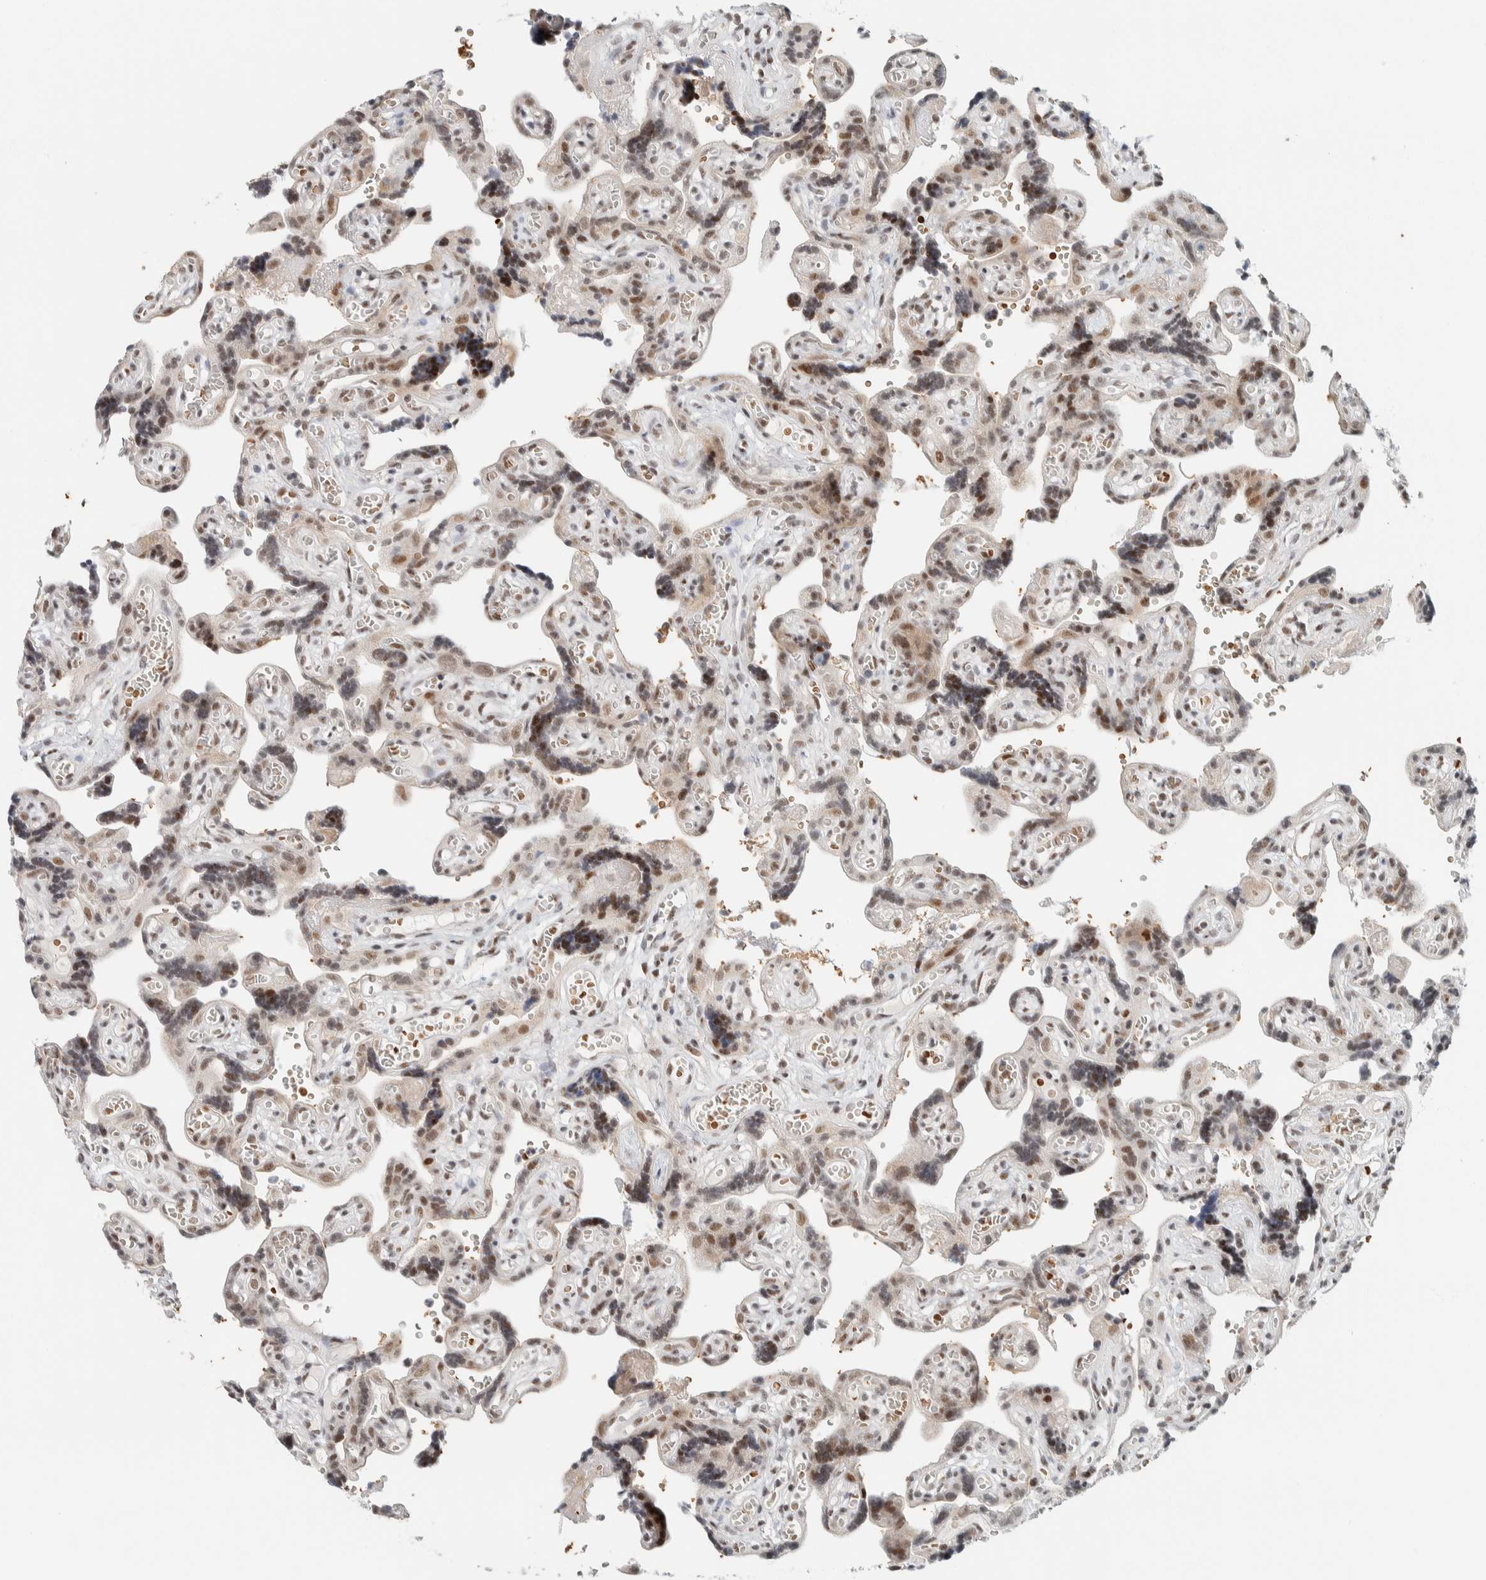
{"staining": {"intensity": "strong", "quantity": ">75%", "location": "nuclear"}, "tissue": "placenta", "cell_type": "Trophoblastic cells", "image_type": "normal", "snomed": [{"axis": "morphology", "description": "Normal tissue, NOS"}, {"axis": "topography", "description": "Placenta"}], "caption": "Immunohistochemistry (IHC) of benign placenta shows high levels of strong nuclear expression in about >75% of trophoblastic cells. The staining is performed using DAB (3,3'-diaminobenzidine) brown chromogen to label protein expression. The nuclei are counter-stained blue using hematoxylin.", "gene": "ZBTB2", "patient": {"sex": "female", "age": 30}}